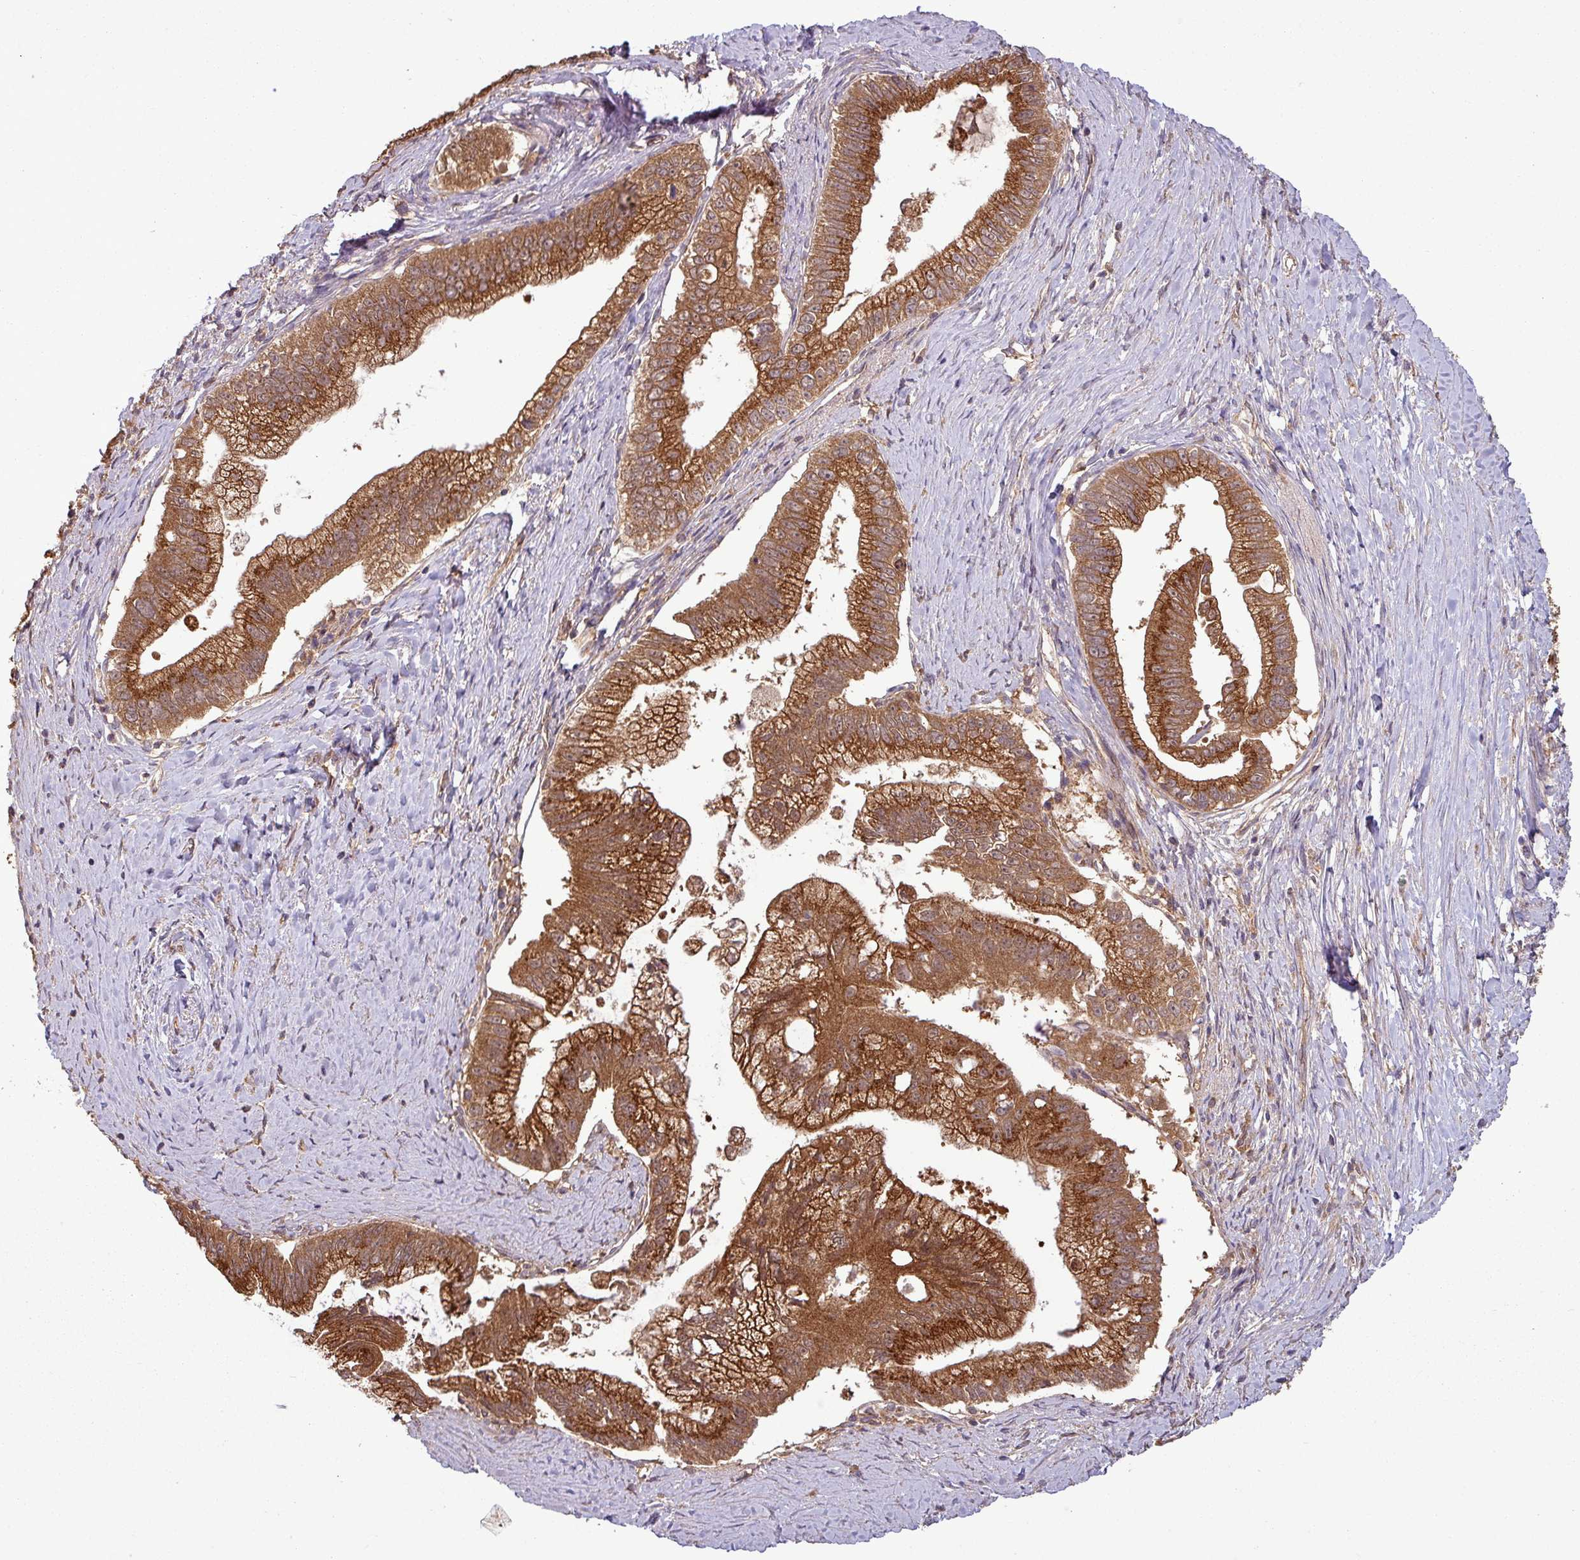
{"staining": {"intensity": "strong", "quantity": ">75%", "location": "cytoplasmic/membranous"}, "tissue": "pancreatic cancer", "cell_type": "Tumor cells", "image_type": "cancer", "snomed": [{"axis": "morphology", "description": "Adenocarcinoma, NOS"}, {"axis": "topography", "description": "Pancreas"}], "caption": "Protein expression analysis of pancreatic cancer (adenocarcinoma) reveals strong cytoplasmic/membranous positivity in about >75% of tumor cells.", "gene": "NT5C3A", "patient": {"sex": "male", "age": 70}}